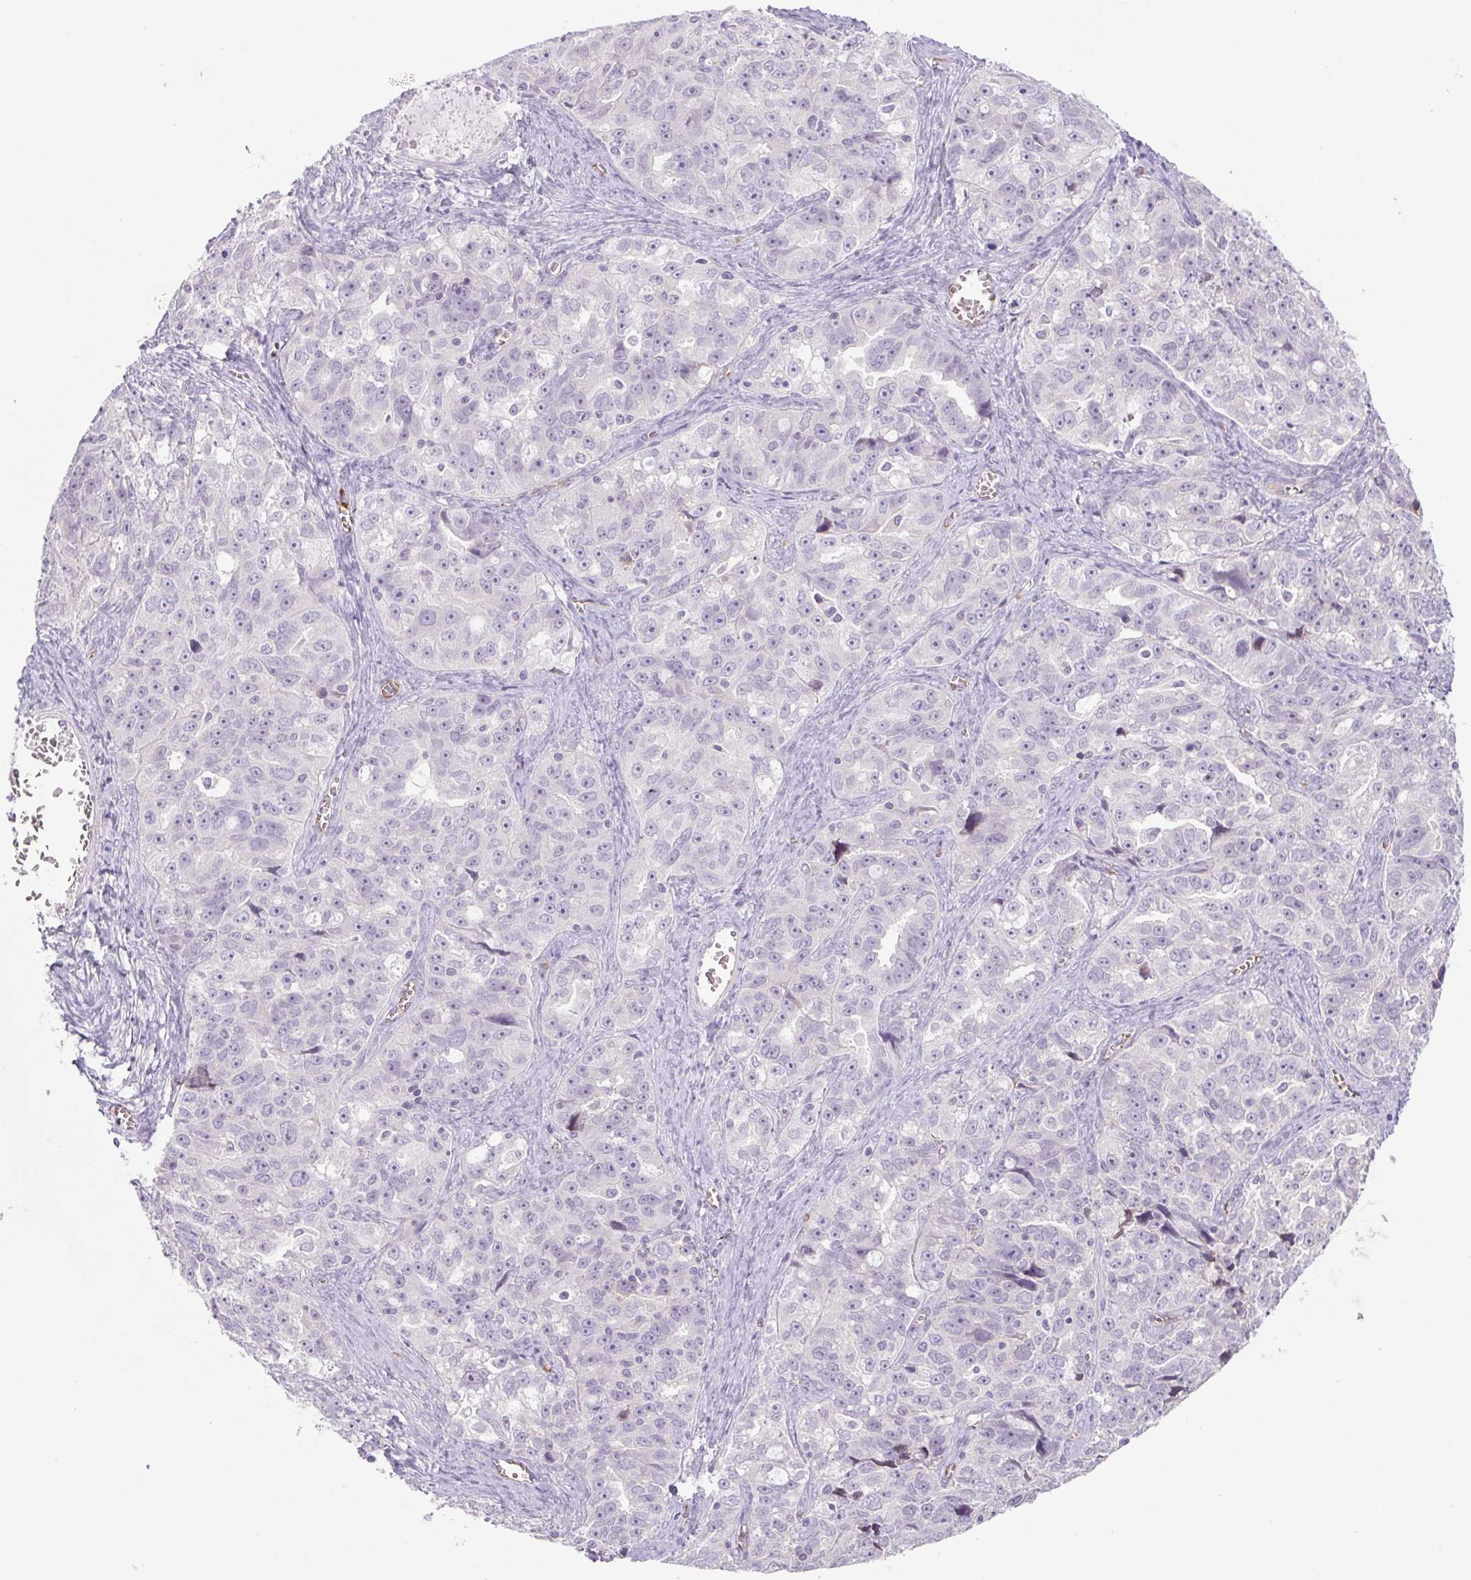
{"staining": {"intensity": "negative", "quantity": "none", "location": "none"}, "tissue": "ovarian cancer", "cell_type": "Tumor cells", "image_type": "cancer", "snomed": [{"axis": "morphology", "description": "Cystadenocarcinoma, serous, NOS"}, {"axis": "topography", "description": "Ovary"}], "caption": "The image displays no staining of tumor cells in serous cystadenocarcinoma (ovarian). (Brightfield microscopy of DAB IHC at high magnification).", "gene": "IGFL3", "patient": {"sex": "female", "age": 51}}